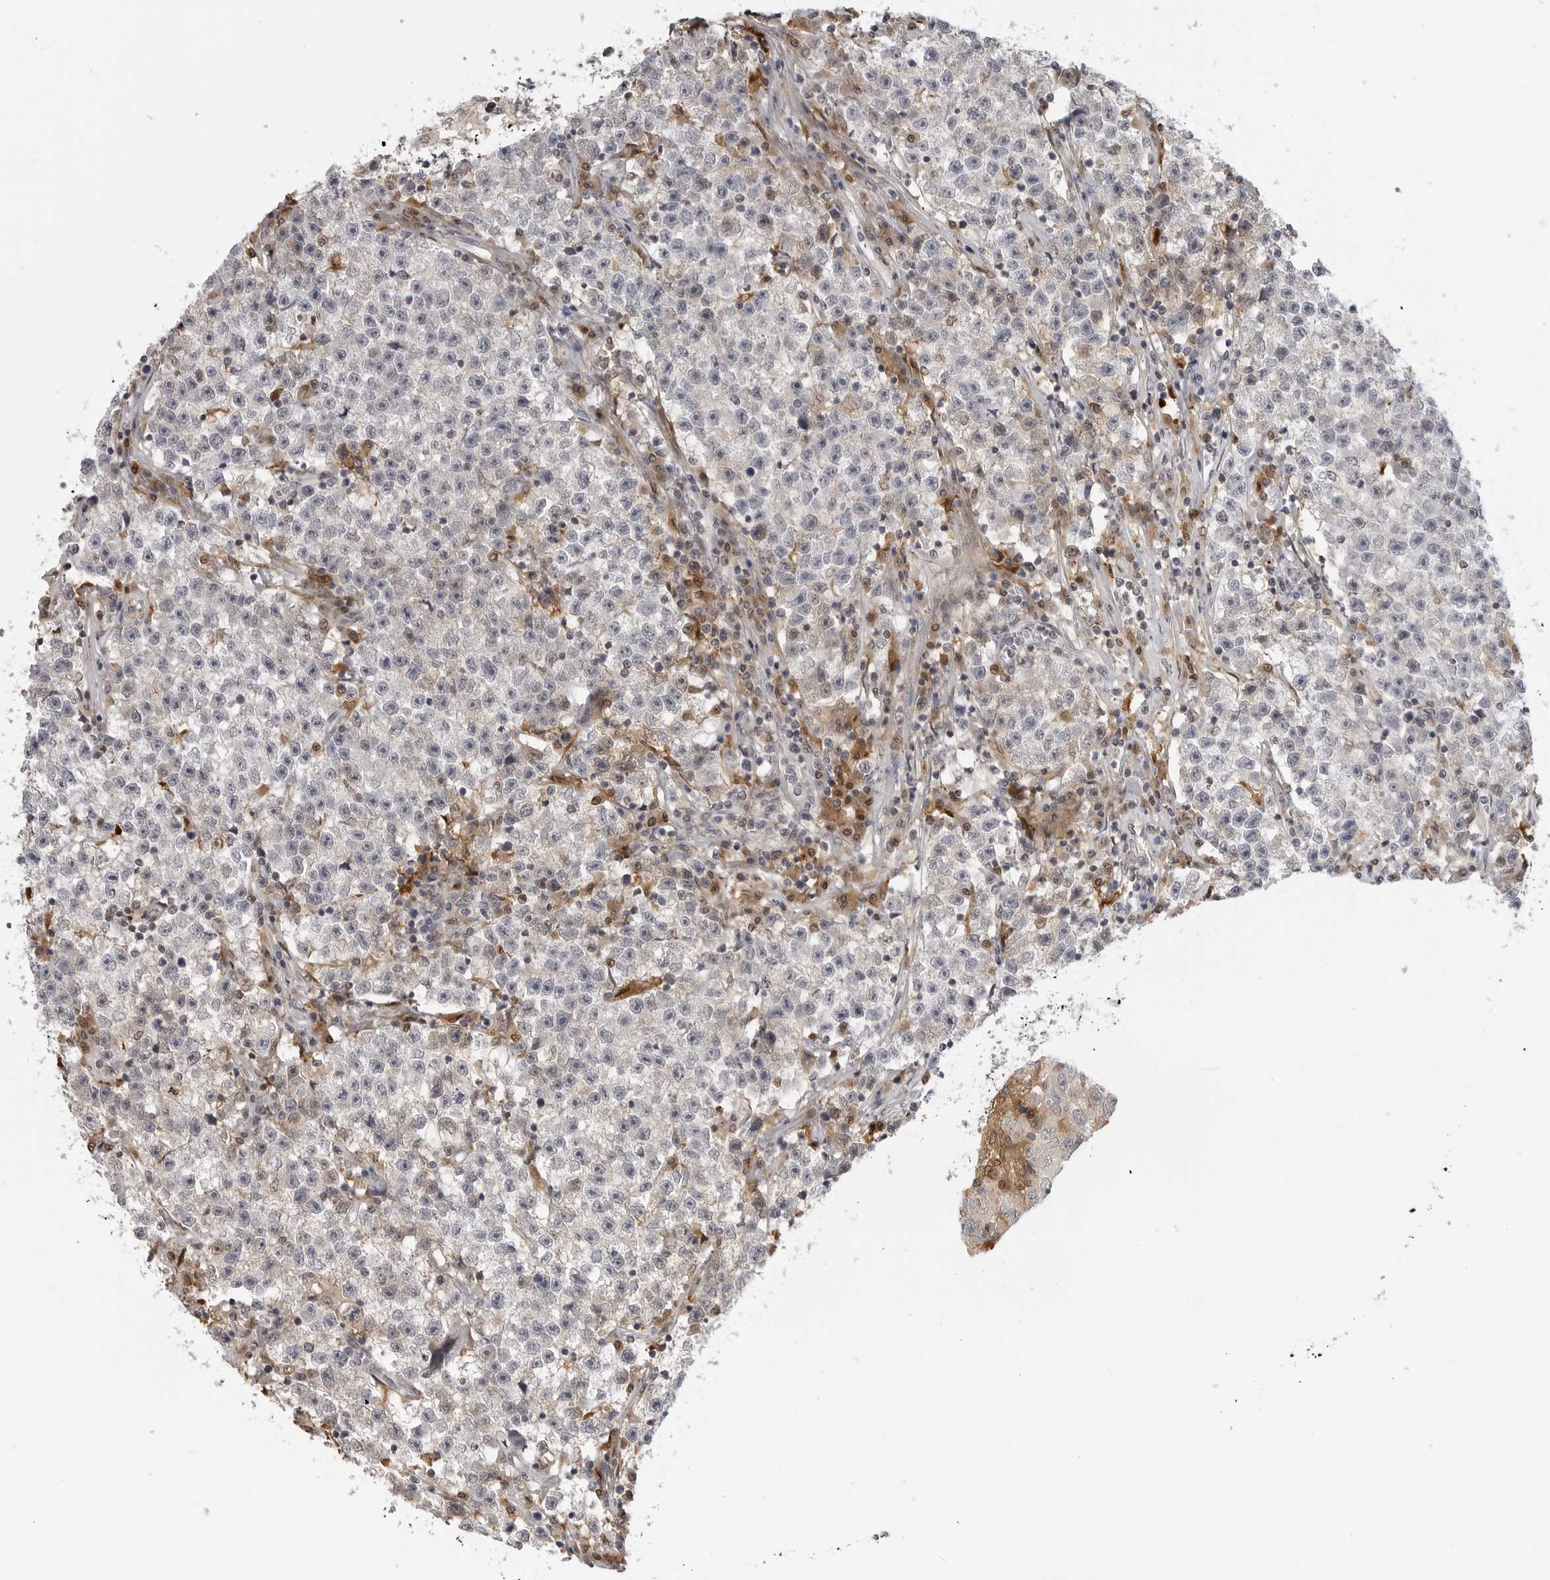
{"staining": {"intensity": "negative", "quantity": "none", "location": "none"}, "tissue": "testis cancer", "cell_type": "Tumor cells", "image_type": "cancer", "snomed": [{"axis": "morphology", "description": "Seminoma, NOS"}, {"axis": "topography", "description": "Testis"}], "caption": "Tumor cells are negative for protein expression in human testis seminoma. Brightfield microscopy of immunohistochemistry stained with DAB (3,3'-diaminobenzidine) (brown) and hematoxylin (blue), captured at high magnification.", "gene": "CTIF", "patient": {"sex": "male", "age": 22}}